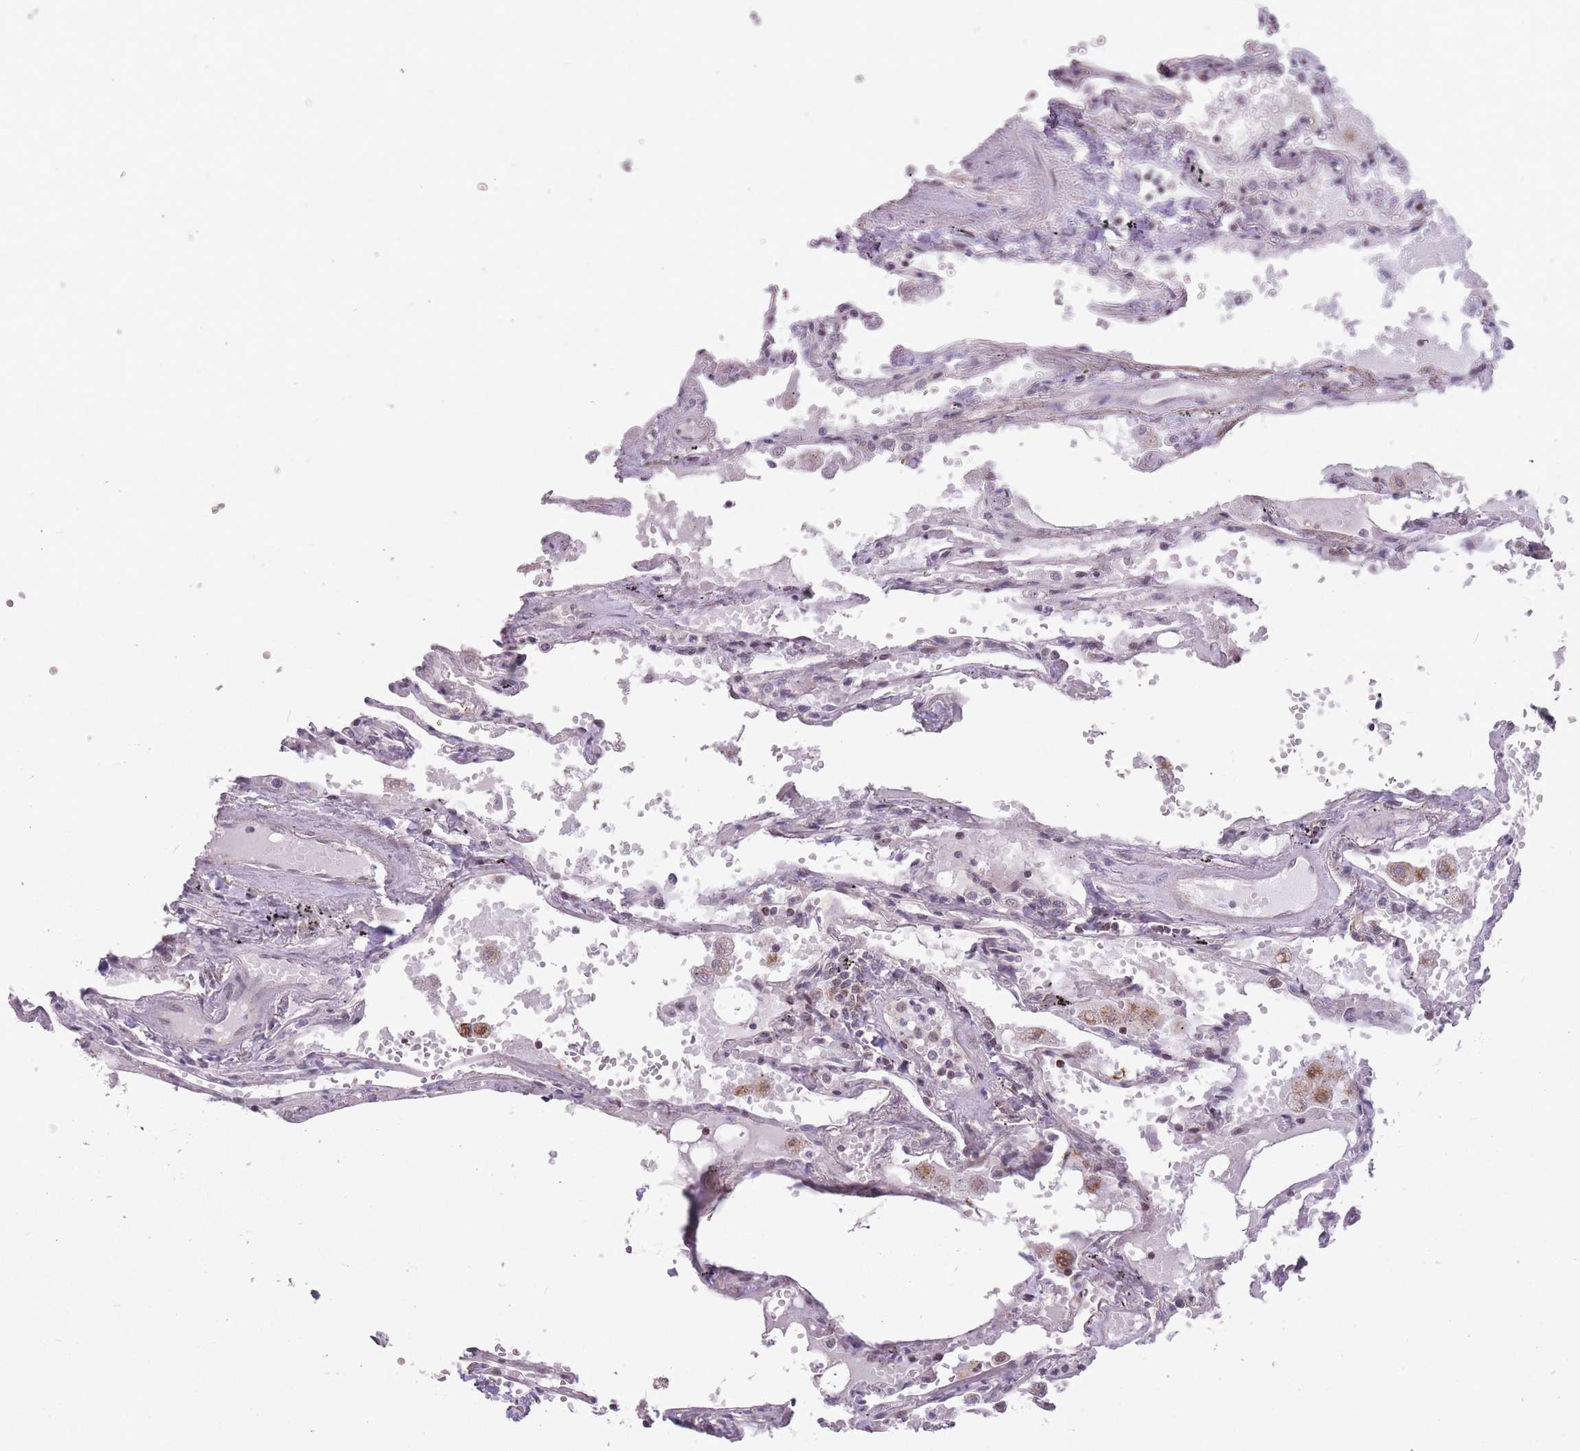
{"staining": {"intensity": "moderate", "quantity": "25%-75%", "location": "cytoplasmic/membranous,nuclear"}, "tissue": "lung", "cell_type": "Alveolar cells", "image_type": "normal", "snomed": [{"axis": "morphology", "description": "Normal tissue, NOS"}, {"axis": "topography", "description": "Lung"}], "caption": "Brown immunohistochemical staining in normal lung displays moderate cytoplasmic/membranous,nuclear positivity in approximately 25%-75% of alveolar cells. (DAB IHC, brown staining for protein, blue staining for nuclei).", "gene": "DPYSL4", "patient": {"sex": "female", "age": 67}}